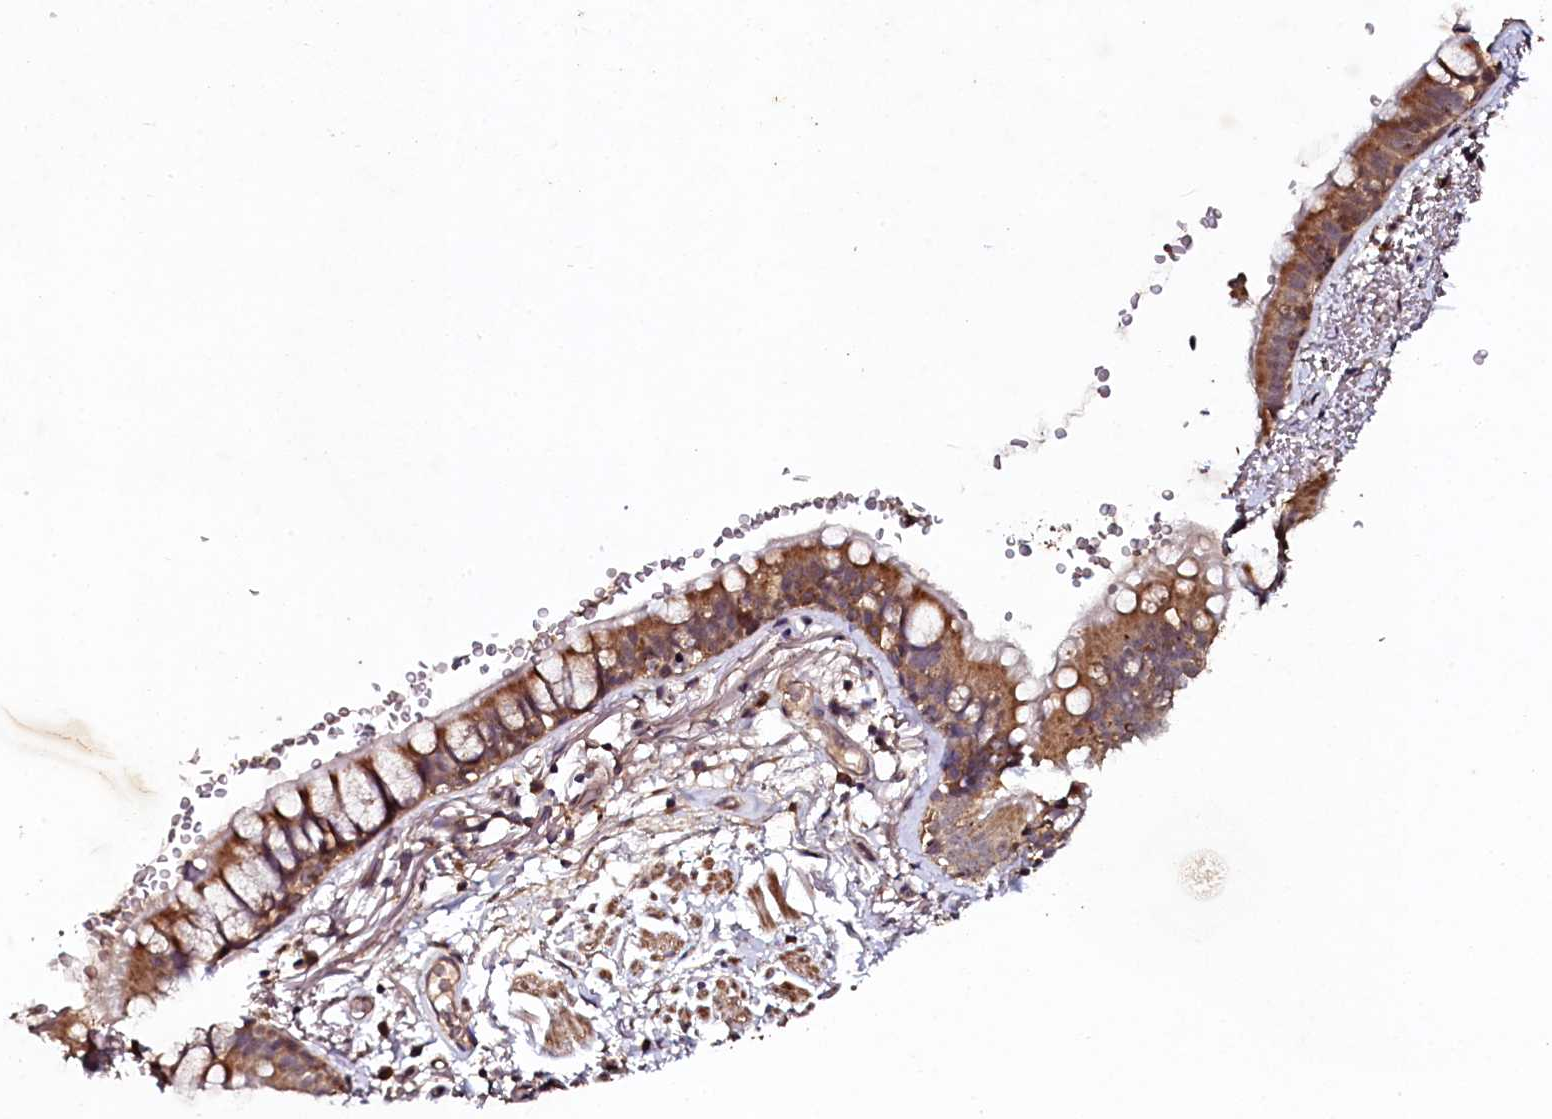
{"staining": {"intensity": "weak", "quantity": ">75%", "location": "cytoplasmic/membranous"}, "tissue": "adipose tissue", "cell_type": "Adipocytes", "image_type": "normal", "snomed": [{"axis": "morphology", "description": "Normal tissue, NOS"}, {"axis": "topography", "description": "Lymph node"}, {"axis": "topography", "description": "Bronchus"}], "caption": "Immunohistochemistry (IHC) of benign adipose tissue exhibits low levels of weak cytoplasmic/membranous expression in about >75% of adipocytes.", "gene": "SEC24C", "patient": {"sex": "male", "age": 63}}